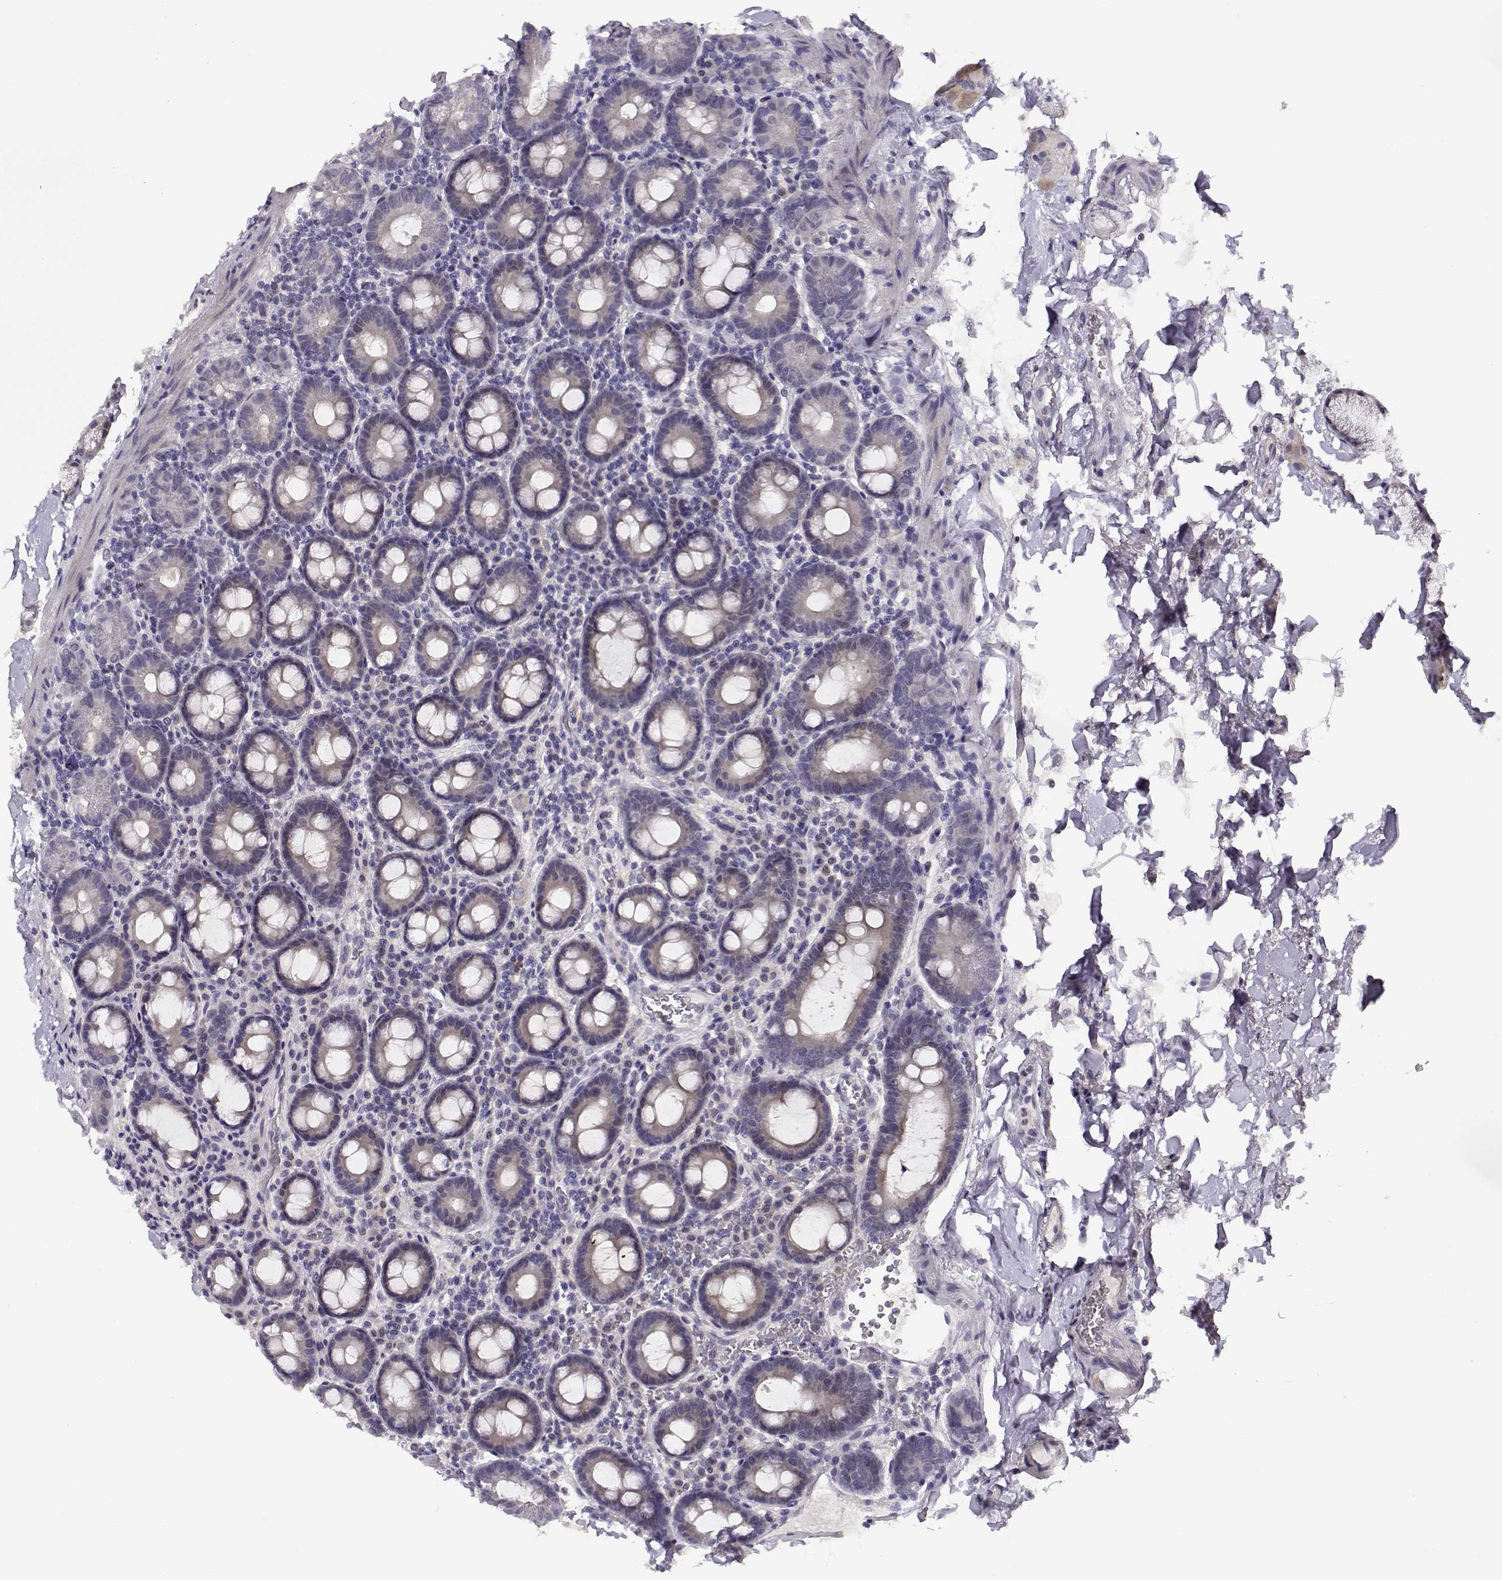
{"staining": {"intensity": "negative", "quantity": "none", "location": "none"}, "tissue": "duodenum", "cell_type": "Glandular cells", "image_type": "normal", "snomed": [{"axis": "morphology", "description": "Normal tissue, NOS"}, {"axis": "topography", "description": "Duodenum"}], "caption": "Immunohistochemistry (IHC) histopathology image of unremarkable duodenum: human duodenum stained with DAB shows no significant protein positivity in glandular cells.", "gene": "RHOXF2", "patient": {"sex": "male", "age": 59}}